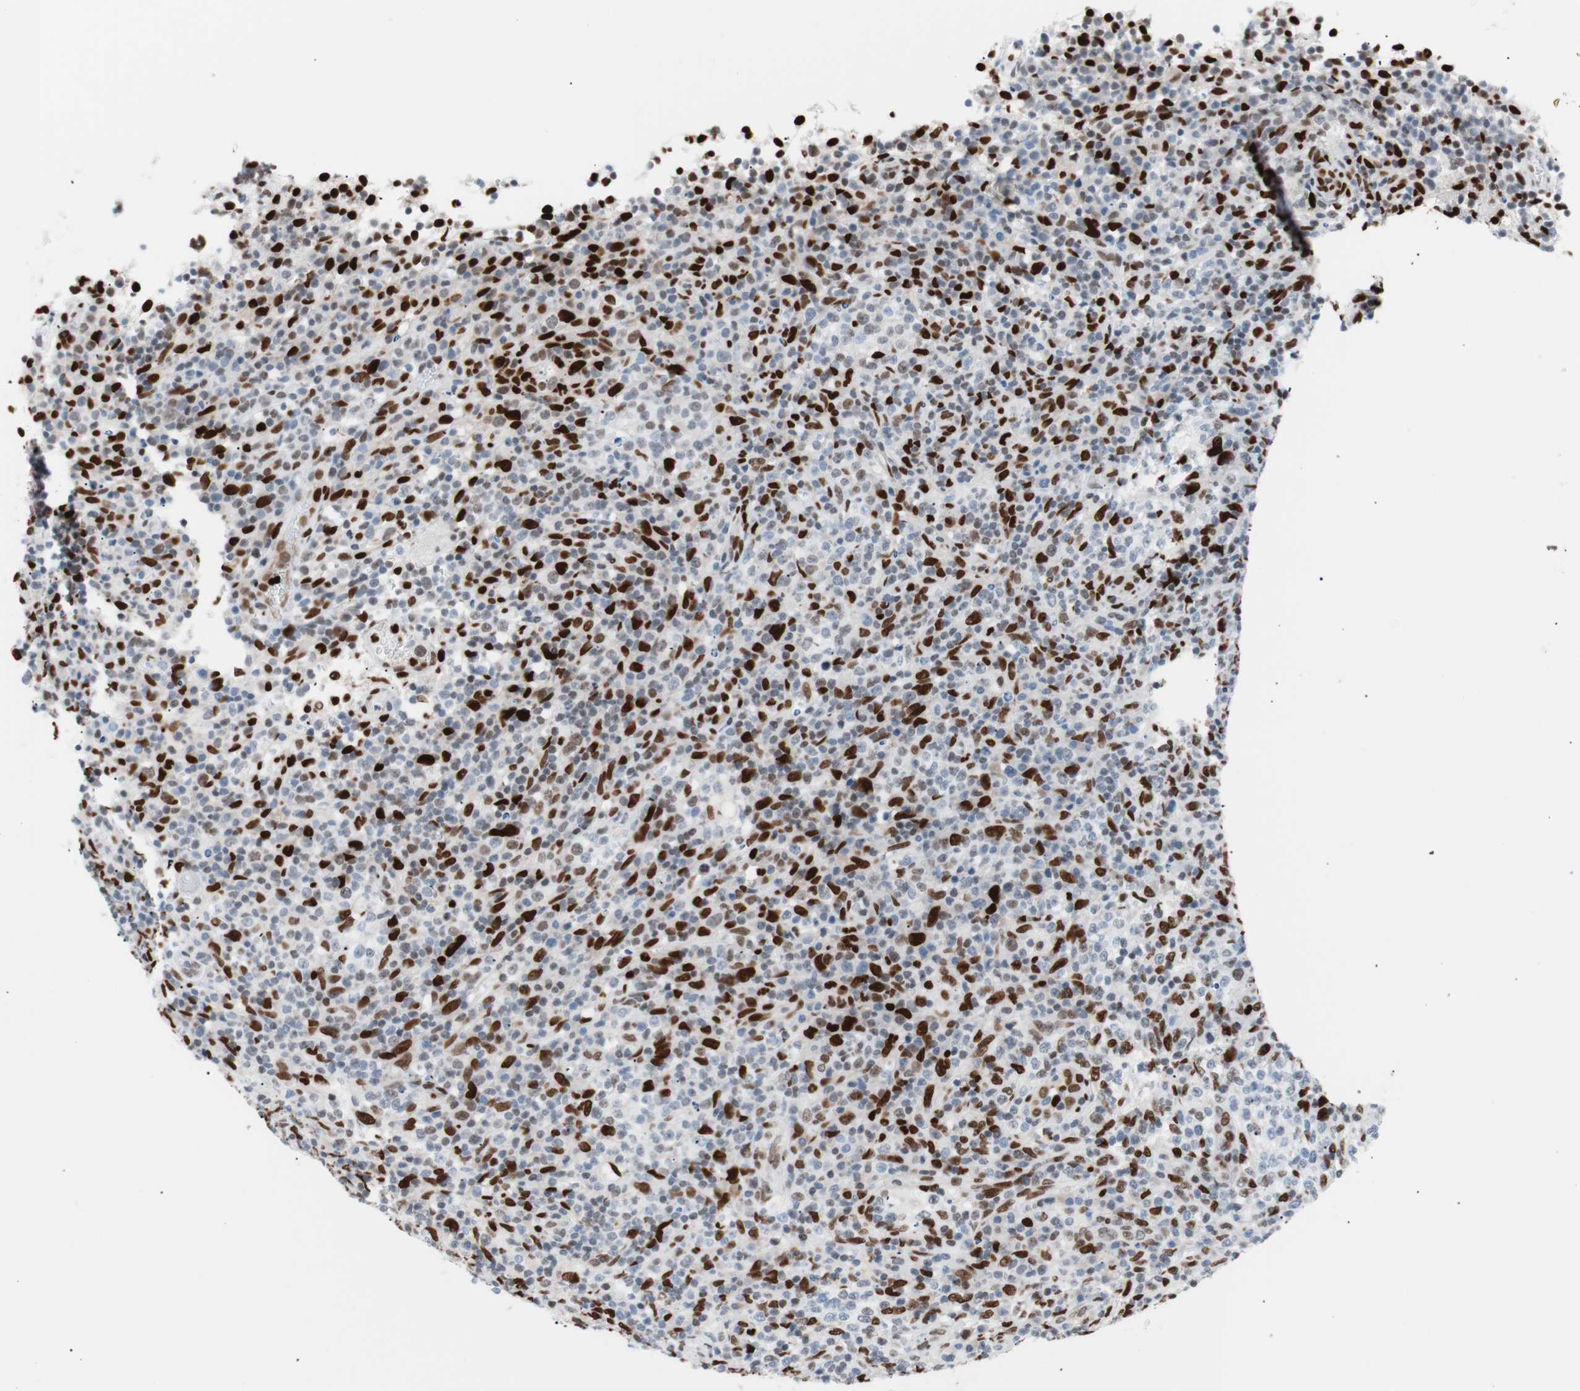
{"staining": {"intensity": "strong", "quantity": "25%-75%", "location": "nuclear"}, "tissue": "lymphoma", "cell_type": "Tumor cells", "image_type": "cancer", "snomed": [{"axis": "morphology", "description": "Malignant lymphoma, non-Hodgkin's type, High grade"}, {"axis": "topography", "description": "Lymph node"}], "caption": "Immunohistochemical staining of malignant lymphoma, non-Hodgkin's type (high-grade) shows high levels of strong nuclear protein expression in approximately 25%-75% of tumor cells.", "gene": "CEBPB", "patient": {"sex": "female", "age": 76}}